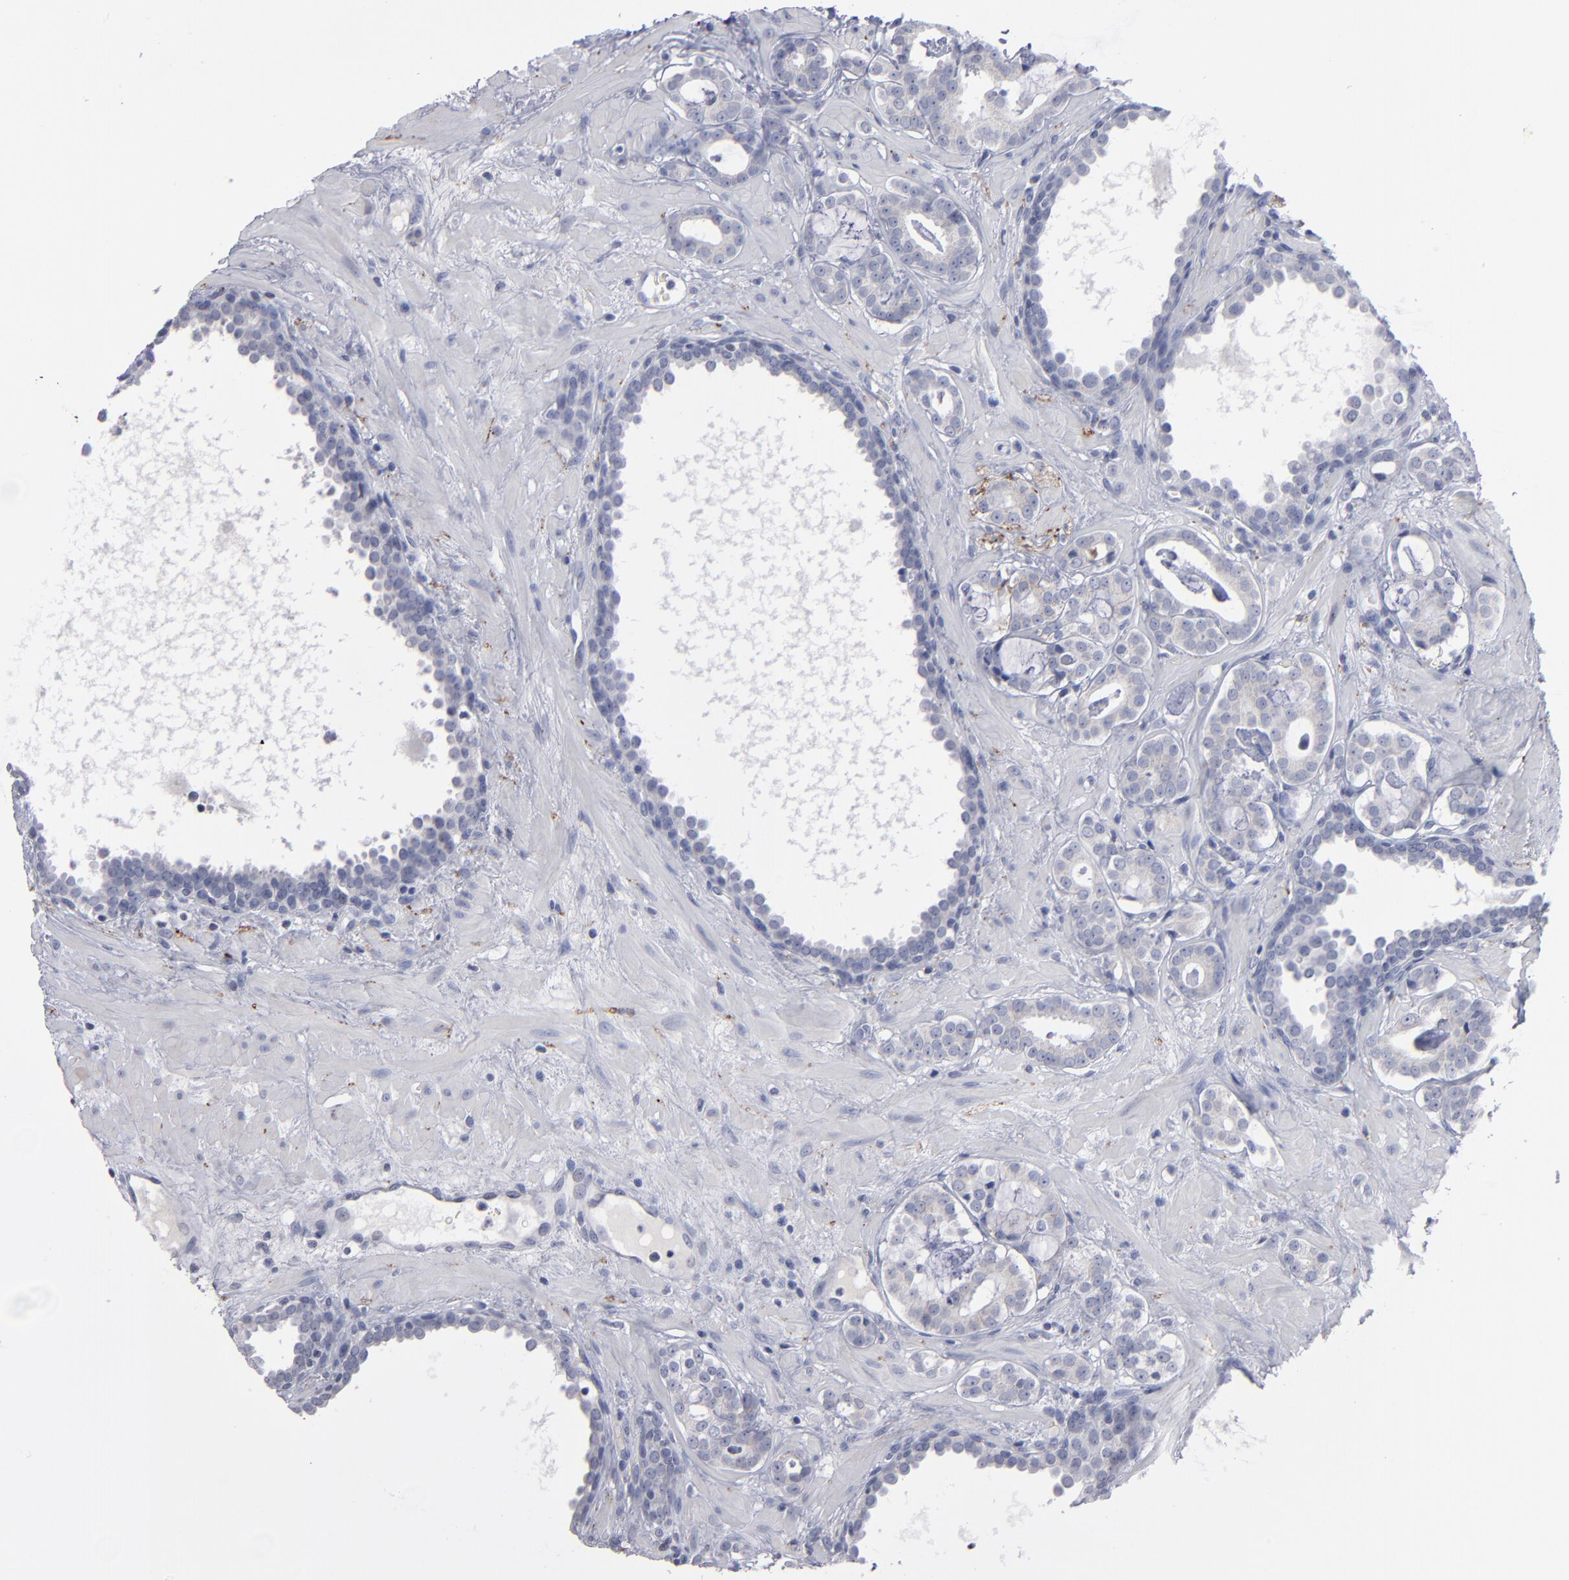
{"staining": {"intensity": "negative", "quantity": "none", "location": "none"}, "tissue": "prostate cancer", "cell_type": "Tumor cells", "image_type": "cancer", "snomed": [{"axis": "morphology", "description": "Adenocarcinoma, Low grade"}, {"axis": "topography", "description": "Prostate"}], "caption": "A photomicrograph of prostate cancer stained for a protein exhibits no brown staining in tumor cells. (Stains: DAB (3,3'-diaminobenzidine) immunohistochemistry with hematoxylin counter stain, Microscopy: brightfield microscopy at high magnification).", "gene": "RPH3A", "patient": {"sex": "male", "age": 57}}